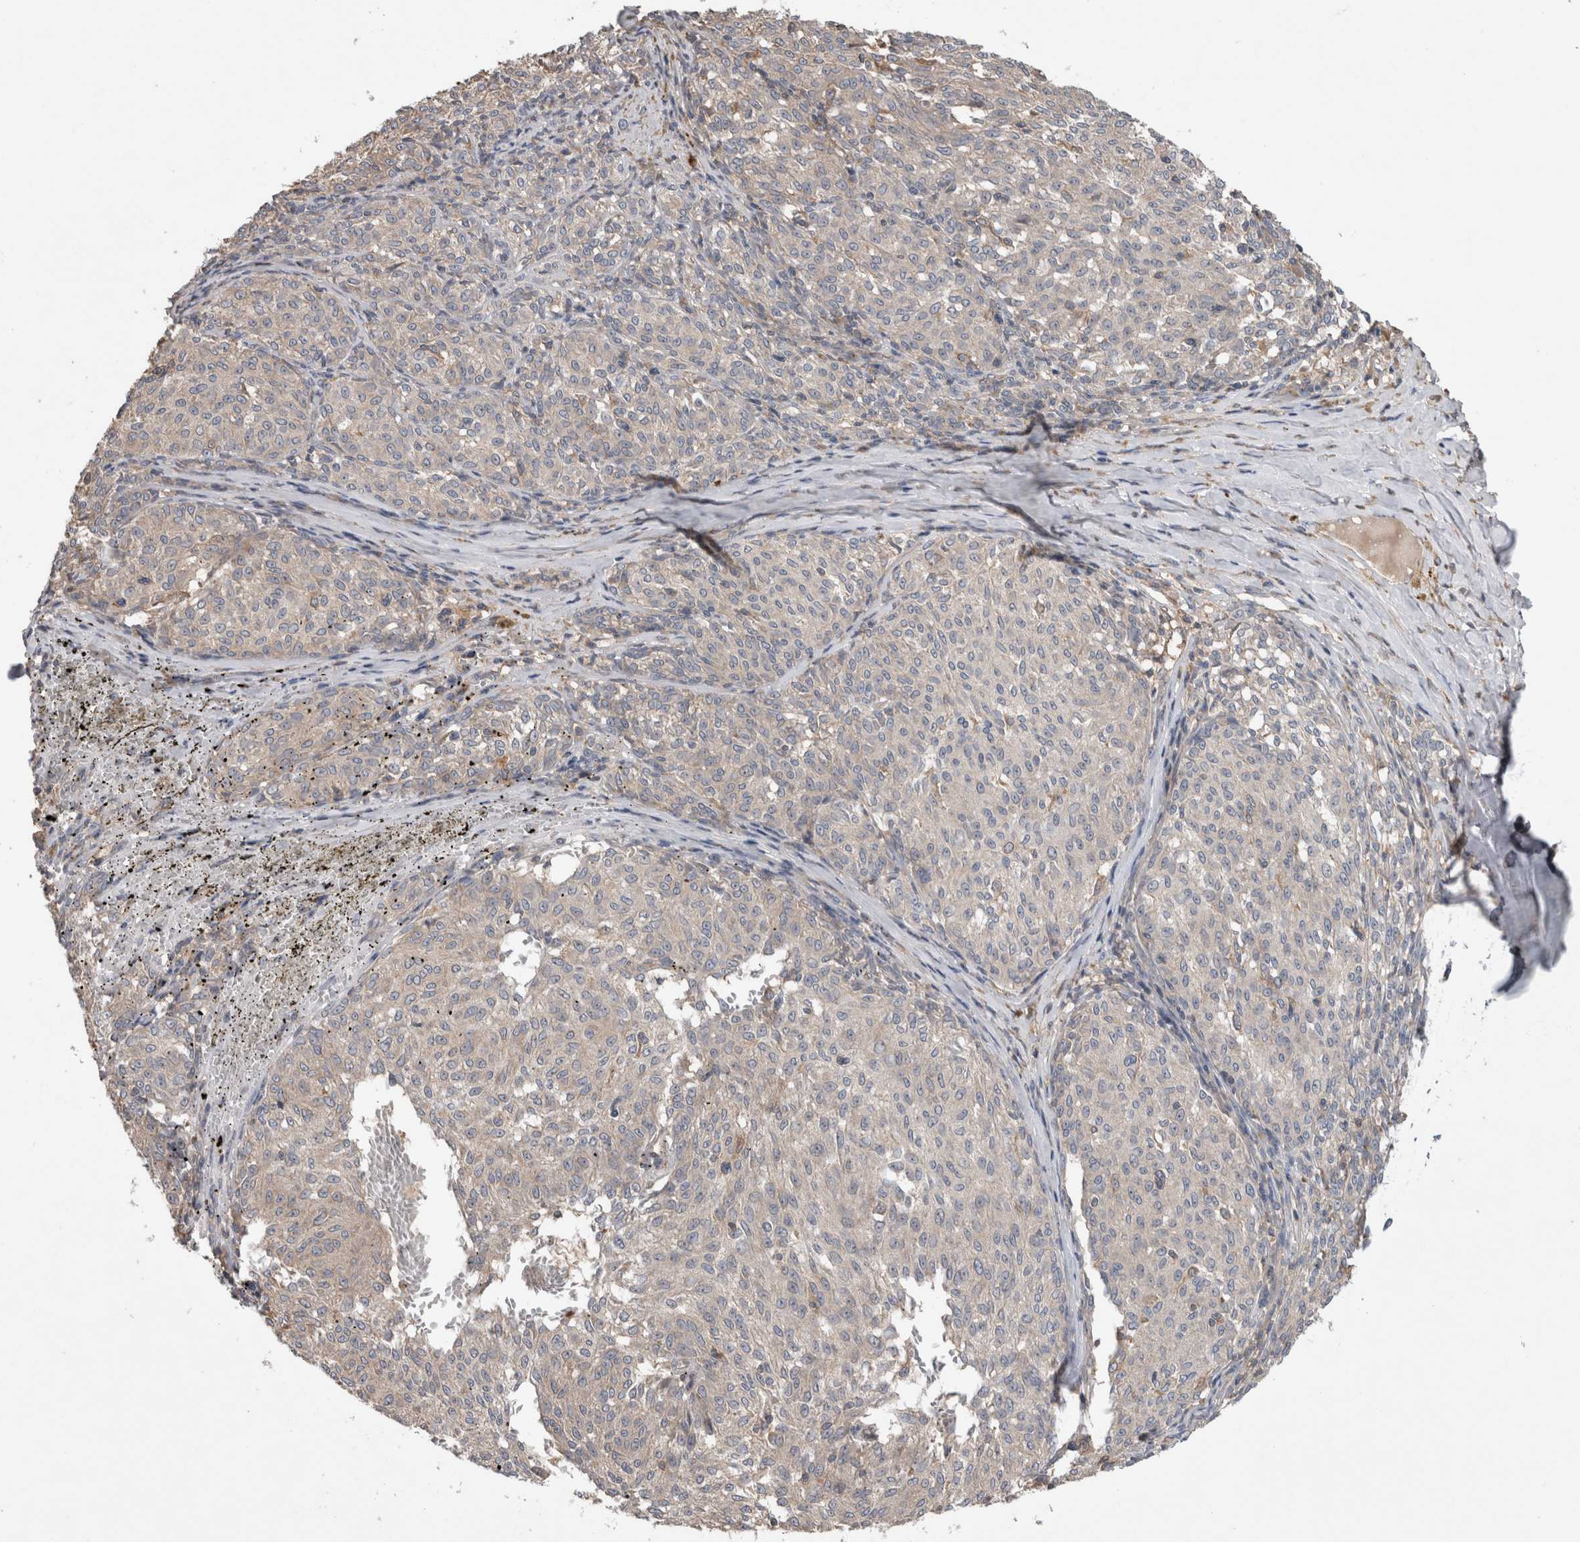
{"staining": {"intensity": "negative", "quantity": "none", "location": "none"}, "tissue": "melanoma", "cell_type": "Tumor cells", "image_type": "cancer", "snomed": [{"axis": "morphology", "description": "Malignant melanoma, NOS"}, {"axis": "topography", "description": "Skin"}], "caption": "Tumor cells are negative for protein expression in human melanoma.", "gene": "TARBP1", "patient": {"sex": "female", "age": 72}}